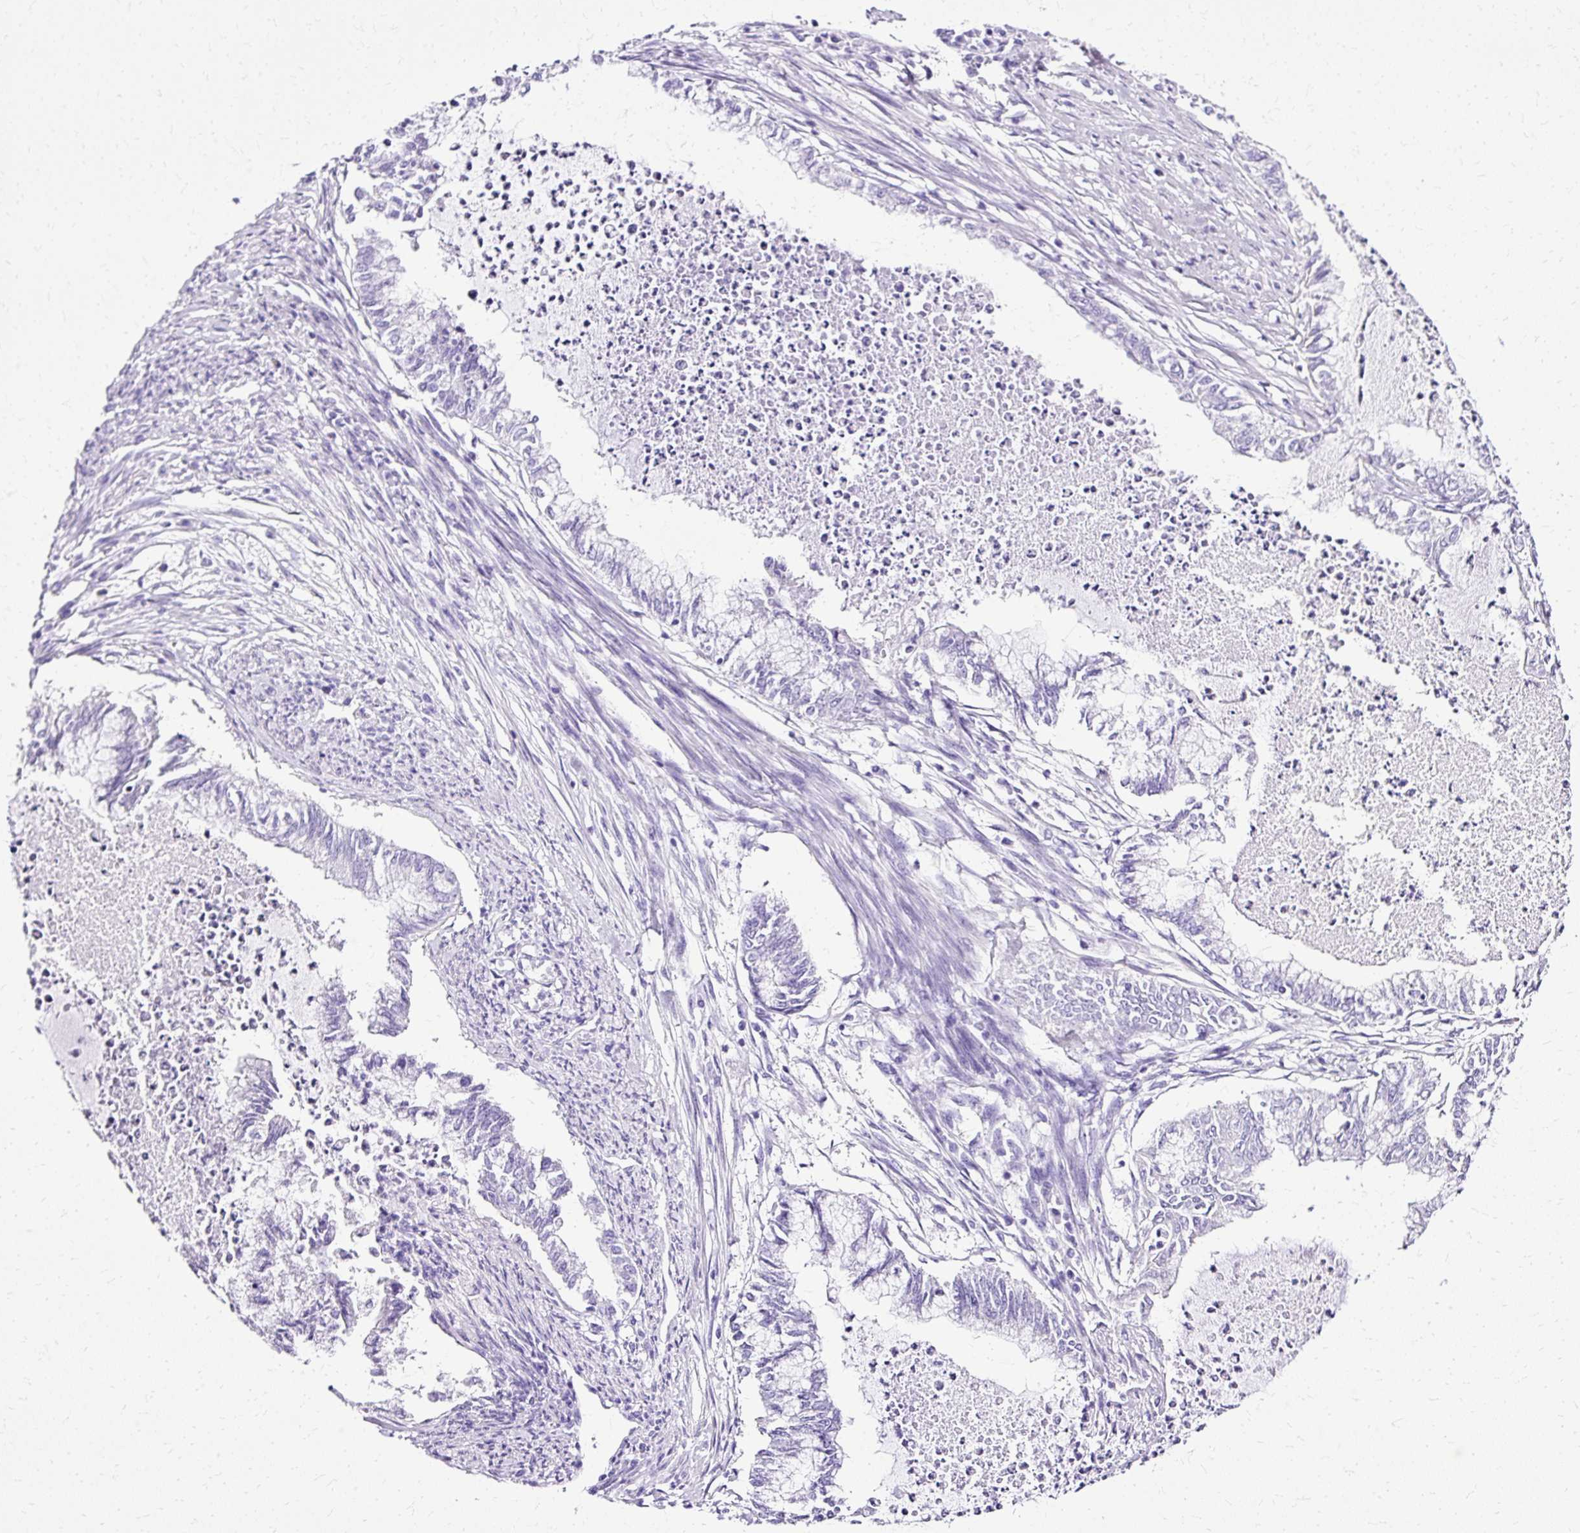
{"staining": {"intensity": "negative", "quantity": "none", "location": "none"}, "tissue": "endometrial cancer", "cell_type": "Tumor cells", "image_type": "cancer", "snomed": [{"axis": "morphology", "description": "Adenocarcinoma, NOS"}, {"axis": "topography", "description": "Endometrium"}], "caption": "This is an immunohistochemistry photomicrograph of endometrial cancer (adenocarcinoma). There is no expression in tumor cells.", "gene": "SLC8A2", "patient": {"sex": "female", "age": 79}}